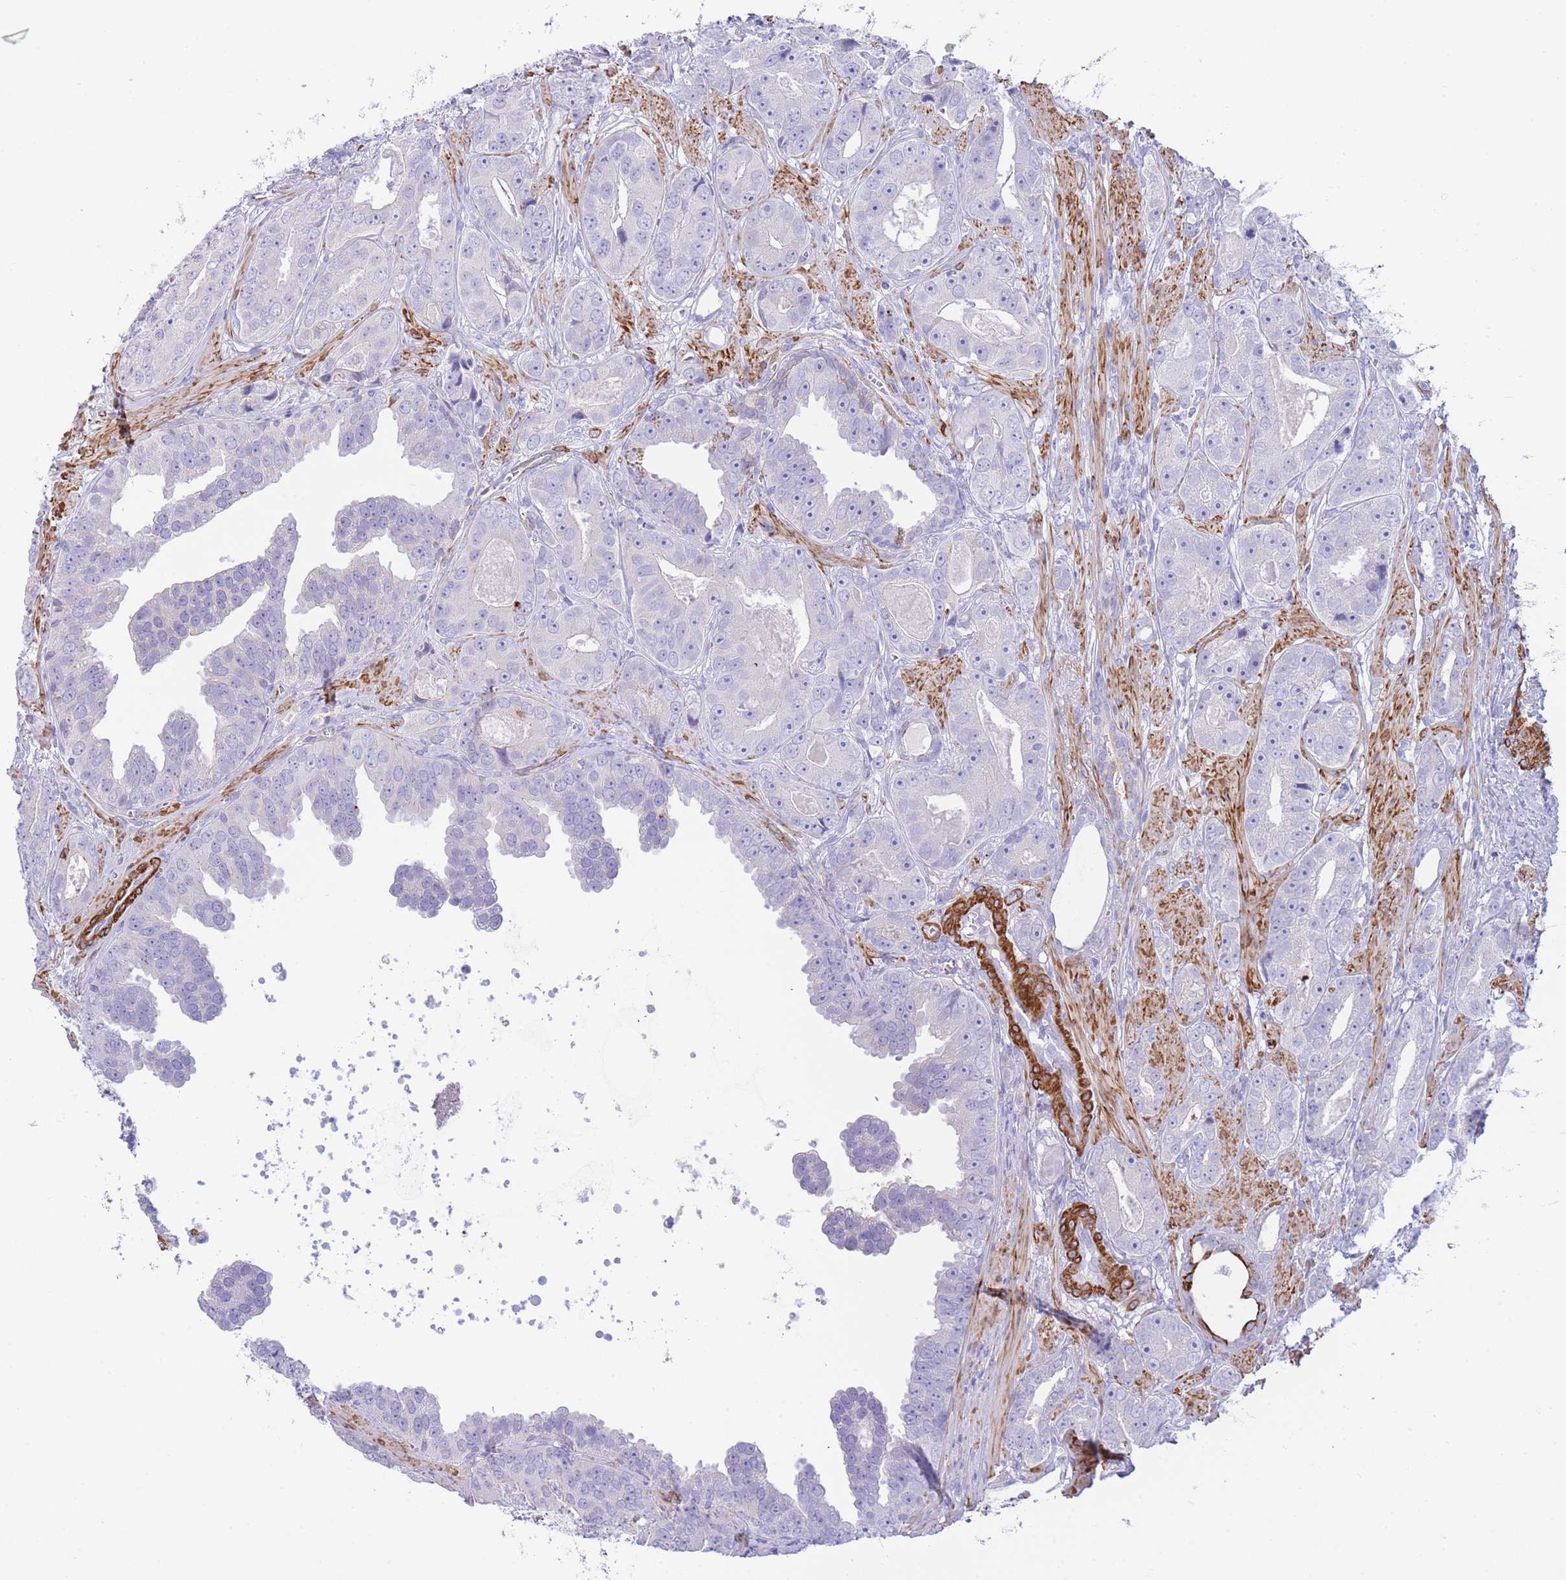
{"staining": {"intensity": "negative", "quantity": "none", "location": "none"}, "tissue": "prostate cancer", "cell_type": "Tumor cells", "image_type": "cancer", "snomed": [{"axis": "morphology", "description": "Adenocarcinoma, High grade"}, {"axis": "topography", "description": "Prostate"}], "caption": "The immunohistochemistry (IHC) micrograph has no significant expression in tumor cells of prostate cancer (adenocarcinoma (high-grade)) tissue.", "gene": "VWA8", "patient": {"sex": "male", "age": 71}}